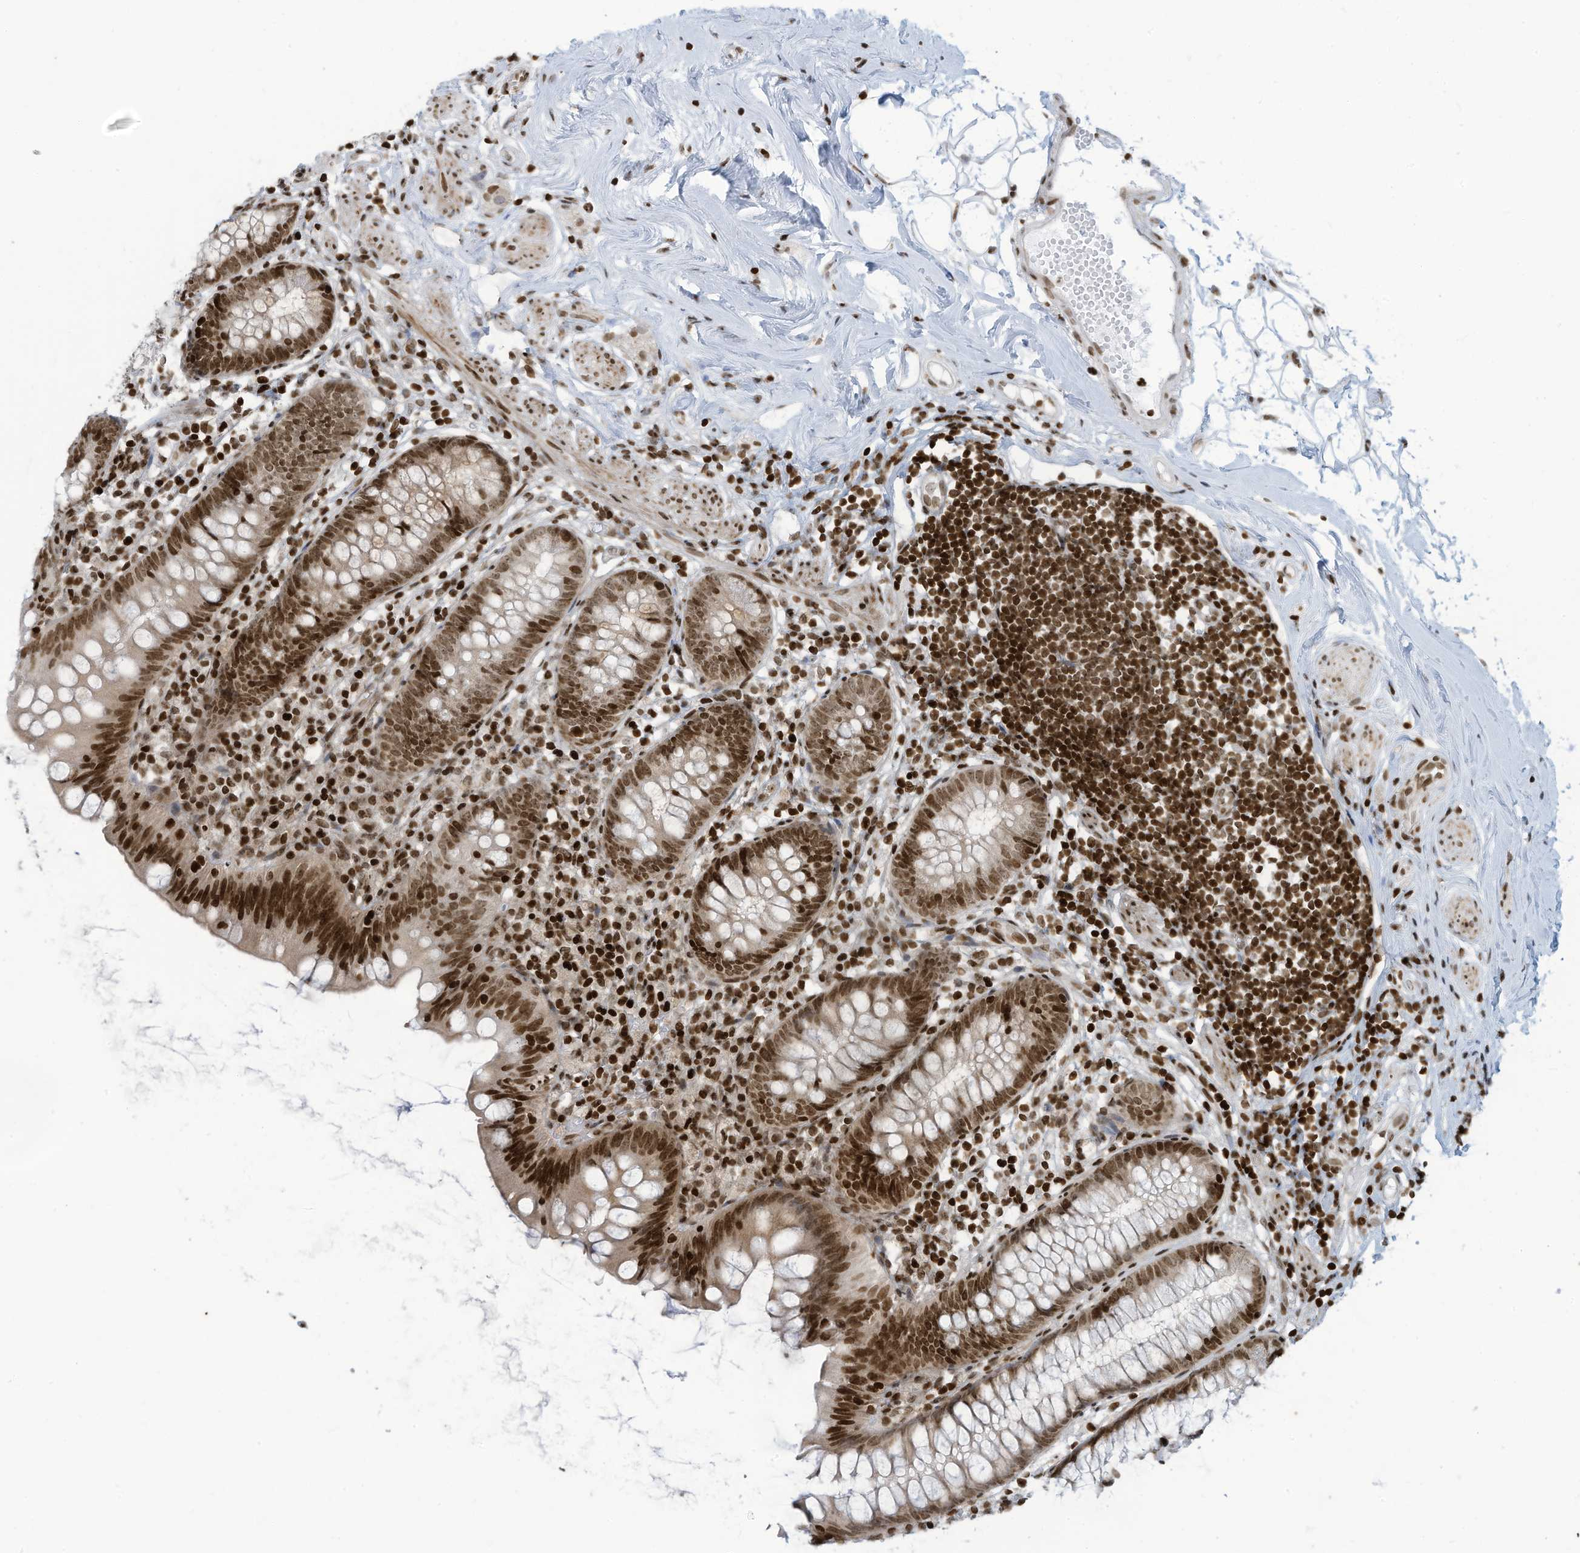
{"staining": {"intensity": "strong", "quantity": ">75%", "location": "nuclear"}, "tissue": "appendix", "cell_type": "Glandular cells", "image_type": "normal", "snomed": [{"axis": "morphology", "description": "Normal tissue, NOS"}, {"axis": "topography", "description": "Appendix"}], "caption": "Glandular cells show high levels of strong nuclear expression in approximately >75% of cells in normal appendix.", "gene": "ADI1", "patient": {"sex": "female", "age": 62}}